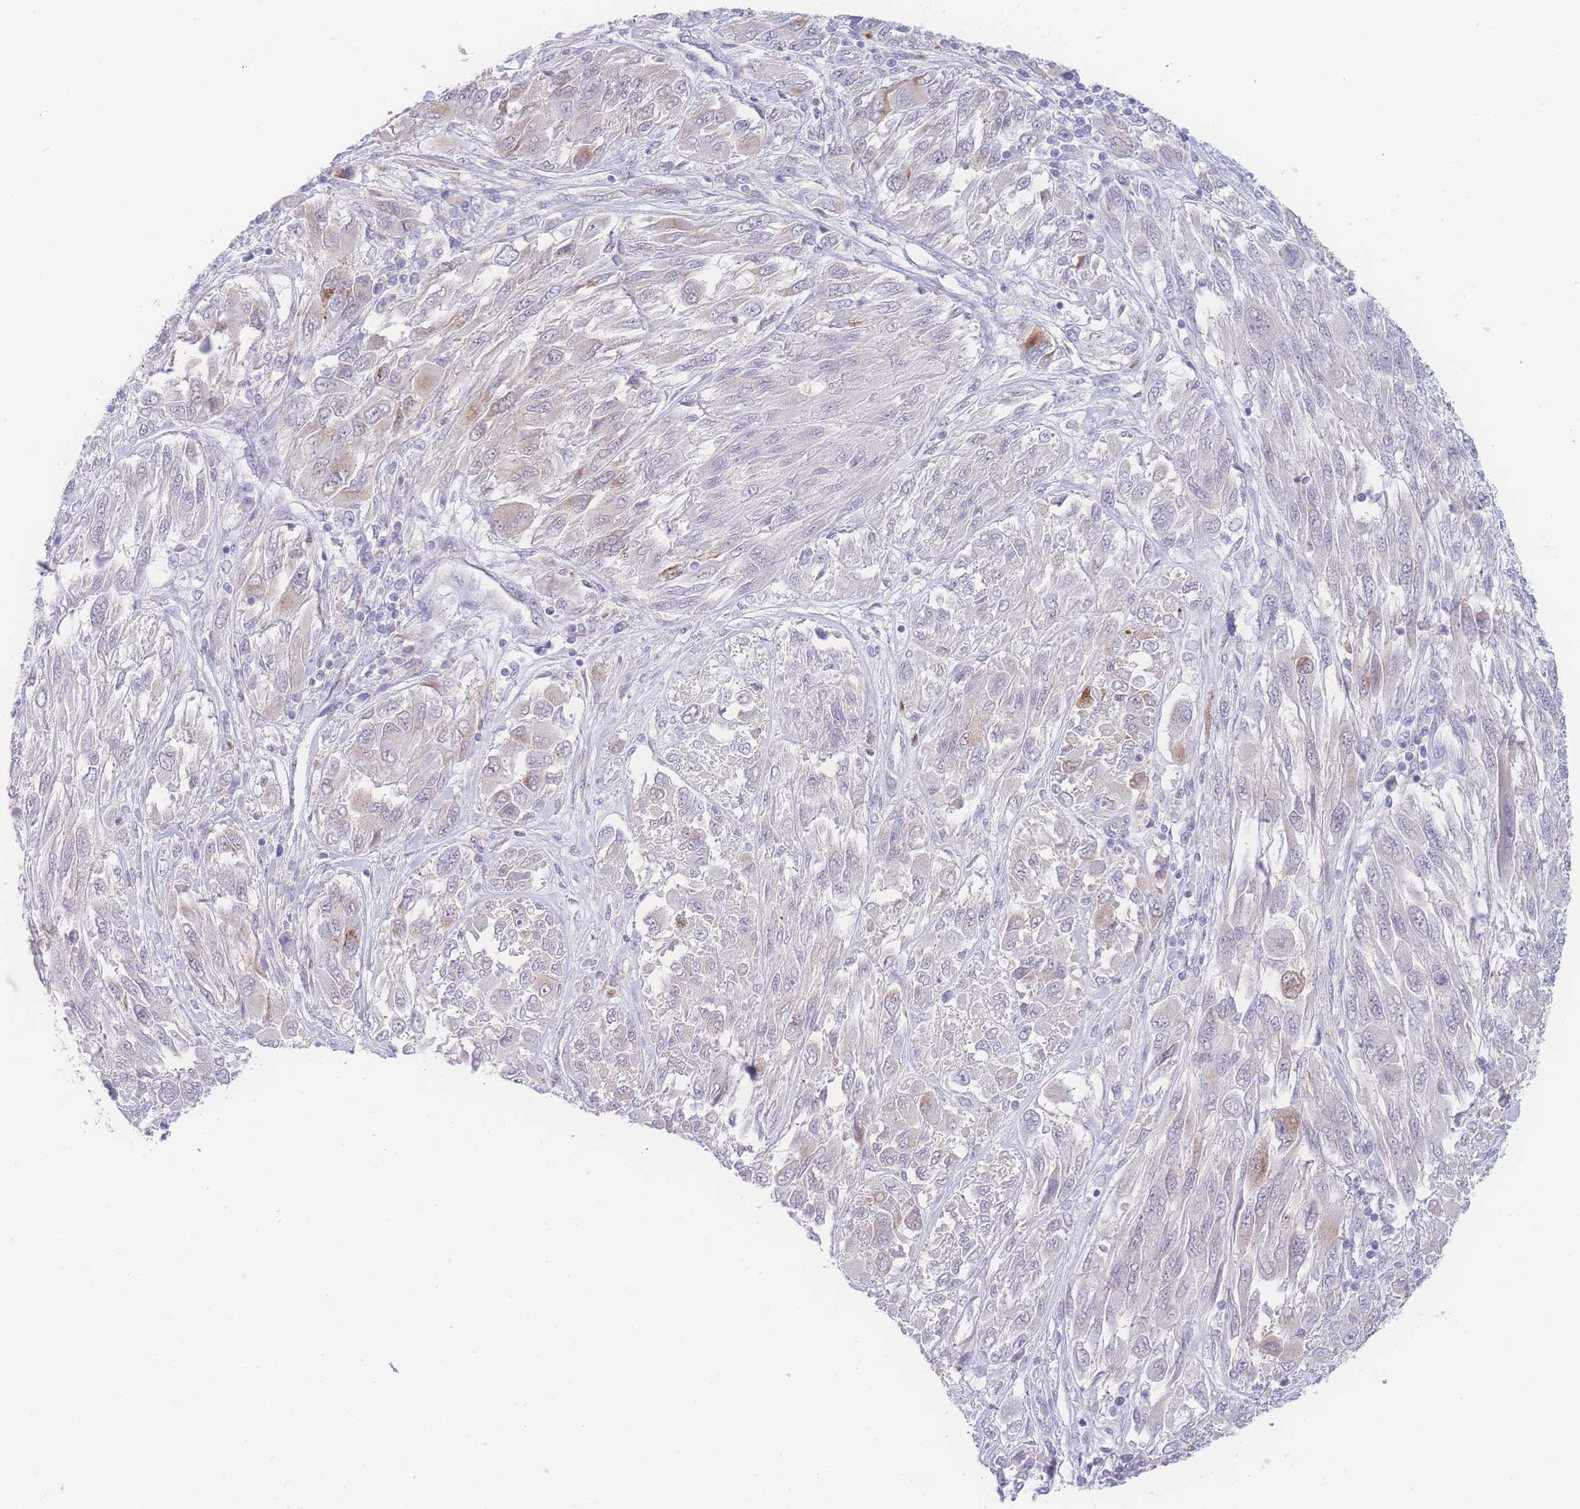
{"staining": {"intensity": "negative", "quantity": "none", "location": "none"}, "tissue": "melanoma", "cell_type": "Tumor cells", "image_type": "cancer", "snomed": [{"axis": "morphology", "description": "Malignant melanoma, NOS"}, {"axis": "topography", "description": "Skin"}], "caption": "Immunohistochemical staining of human melanoma exhibits no significant positivity in tumor cells. (DAB (3,3'-diaminobenzidine) IHC visualized using brightfield microscopy, high magnification).", "gene": "PRSS22", "patient": {"sex": "female", "age": 91}}